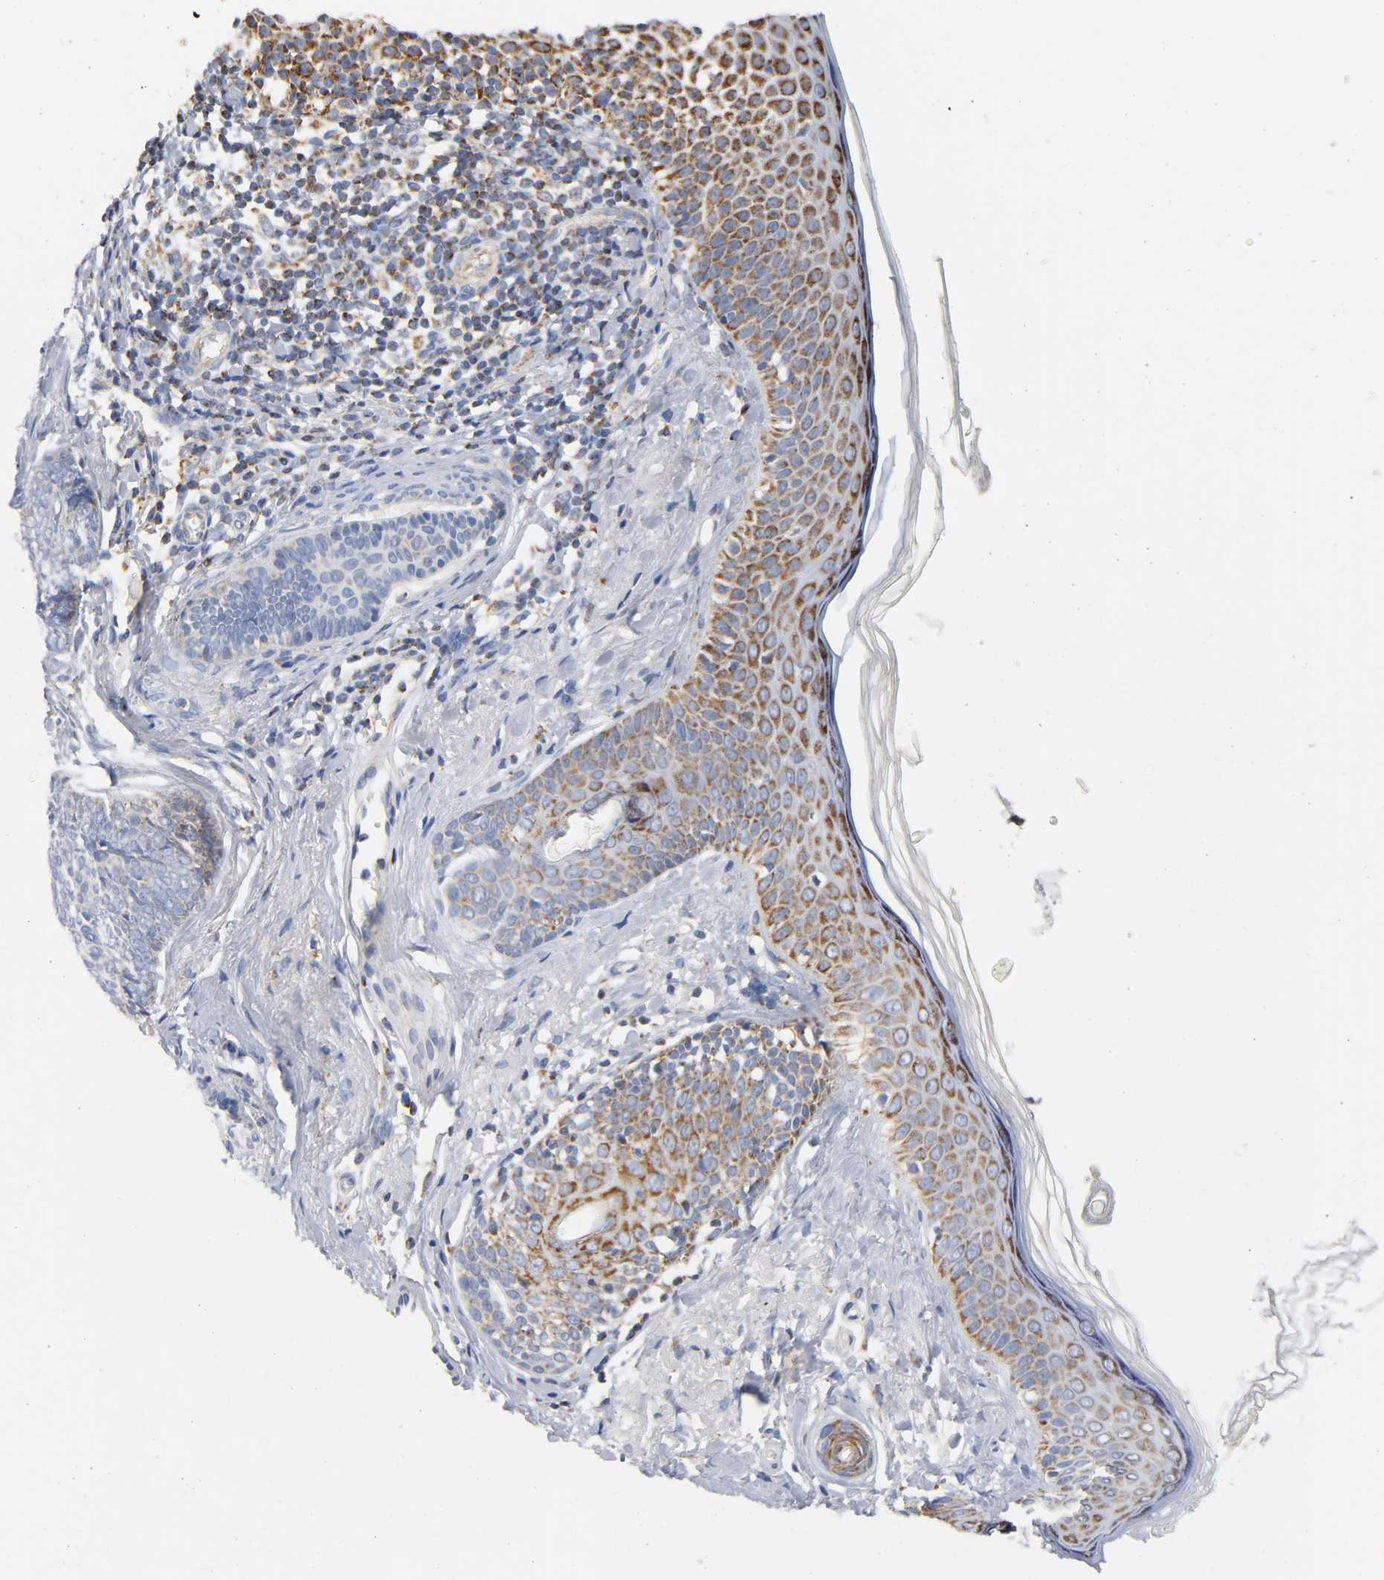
{"staining": {"intensity": "negative", "quantity": "none", "location": "none"}, "tissue": "skin cancer", "cell_type": "Tumor cells", "image_type": "cancer", "snomed": [{"axis": "morphology", "description": "Normal tissue, NOS"}, {"axis": "morphology", "description": "Basal cell carcinoma"}, {"axis": "topography", "description": "Skin"}], "caption": "Immunohistochemistry of skin basal cell carcinoma exhibits no staining in tumor cells.", "gene": "BAK1", "patient": {"sex": "female", "age": 69}}